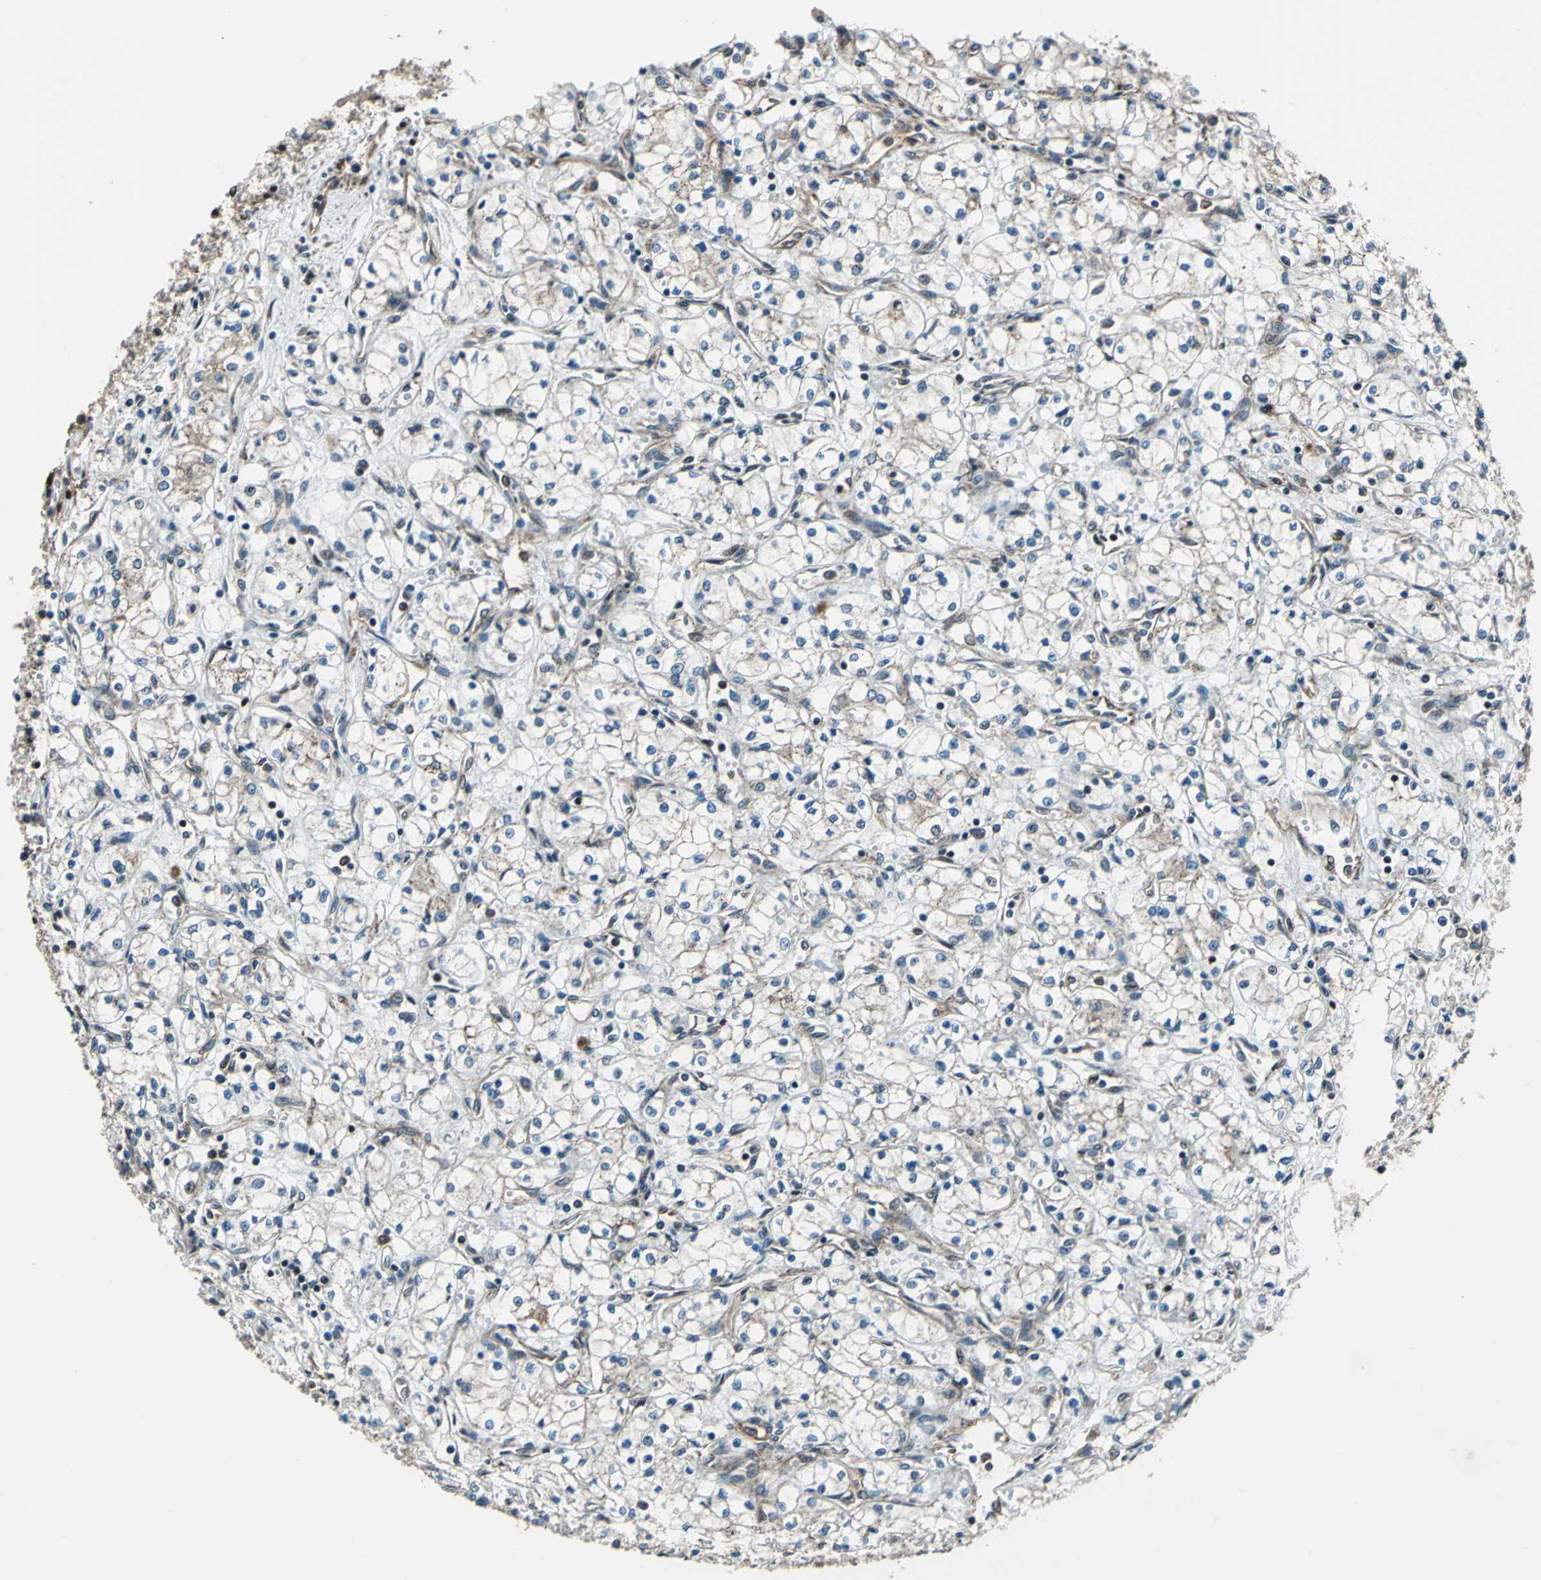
{"staining": {"intensity": "weak", "quantity": "<25%", "location": "cytoplasmic/membranous"}, "tissue": "renal cancer", "cell_type": "Tumor cells", "image_type": "cancer", "snomed": [{"axis": "morphology", "description": "Normal tissue, NOS"}, {"axis": "morphology", "description": "Adenocarcinoma, NOS"}, {"axis": "topography", "description": "Kidney"}], "caption": "Tumor cells are negative for protein expression in human renal cancer (adenocarcinoma). (Immunohistochemistry, brightfield microscopy, high magnification).", "gene": "AATF", "patient": {"sex": "male", "age": 59}}